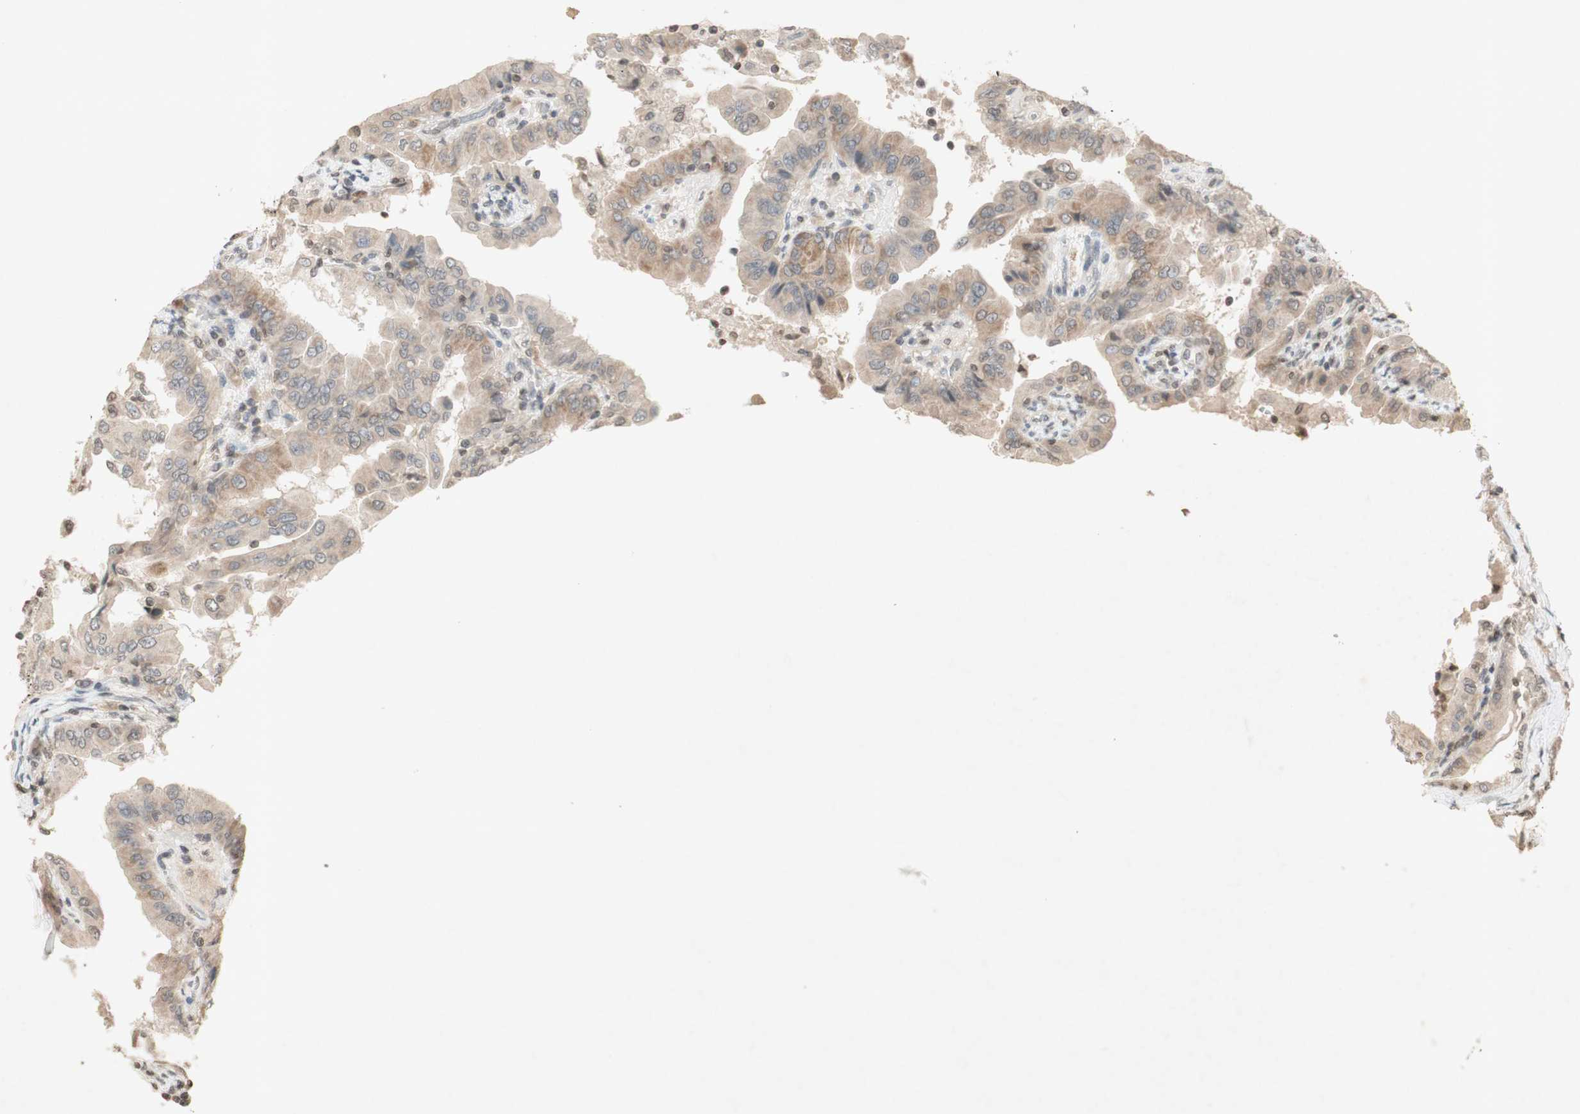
{"staining": {"intensity": "weak", "quantity": ">75%", "location": "cytoplasmic/membranous"}, "tissue": "thyroid cancer", "cell_type": "Tumor cells", "image_type": "cancer", "snomed": [{"axis": "morphology", "description": "Papillary adenocarcinoma, NOS"}, {"axis": "topography", "description": "Thyroid gland"}], "caption": "Human thyroid cancer stained with a brown dye demonstrates weak cytoplasmic/membranous positive expression in approximately >75% of tumor cells.", "gene": "GLI1", "patient": {"sex": "male", "age": 33}}